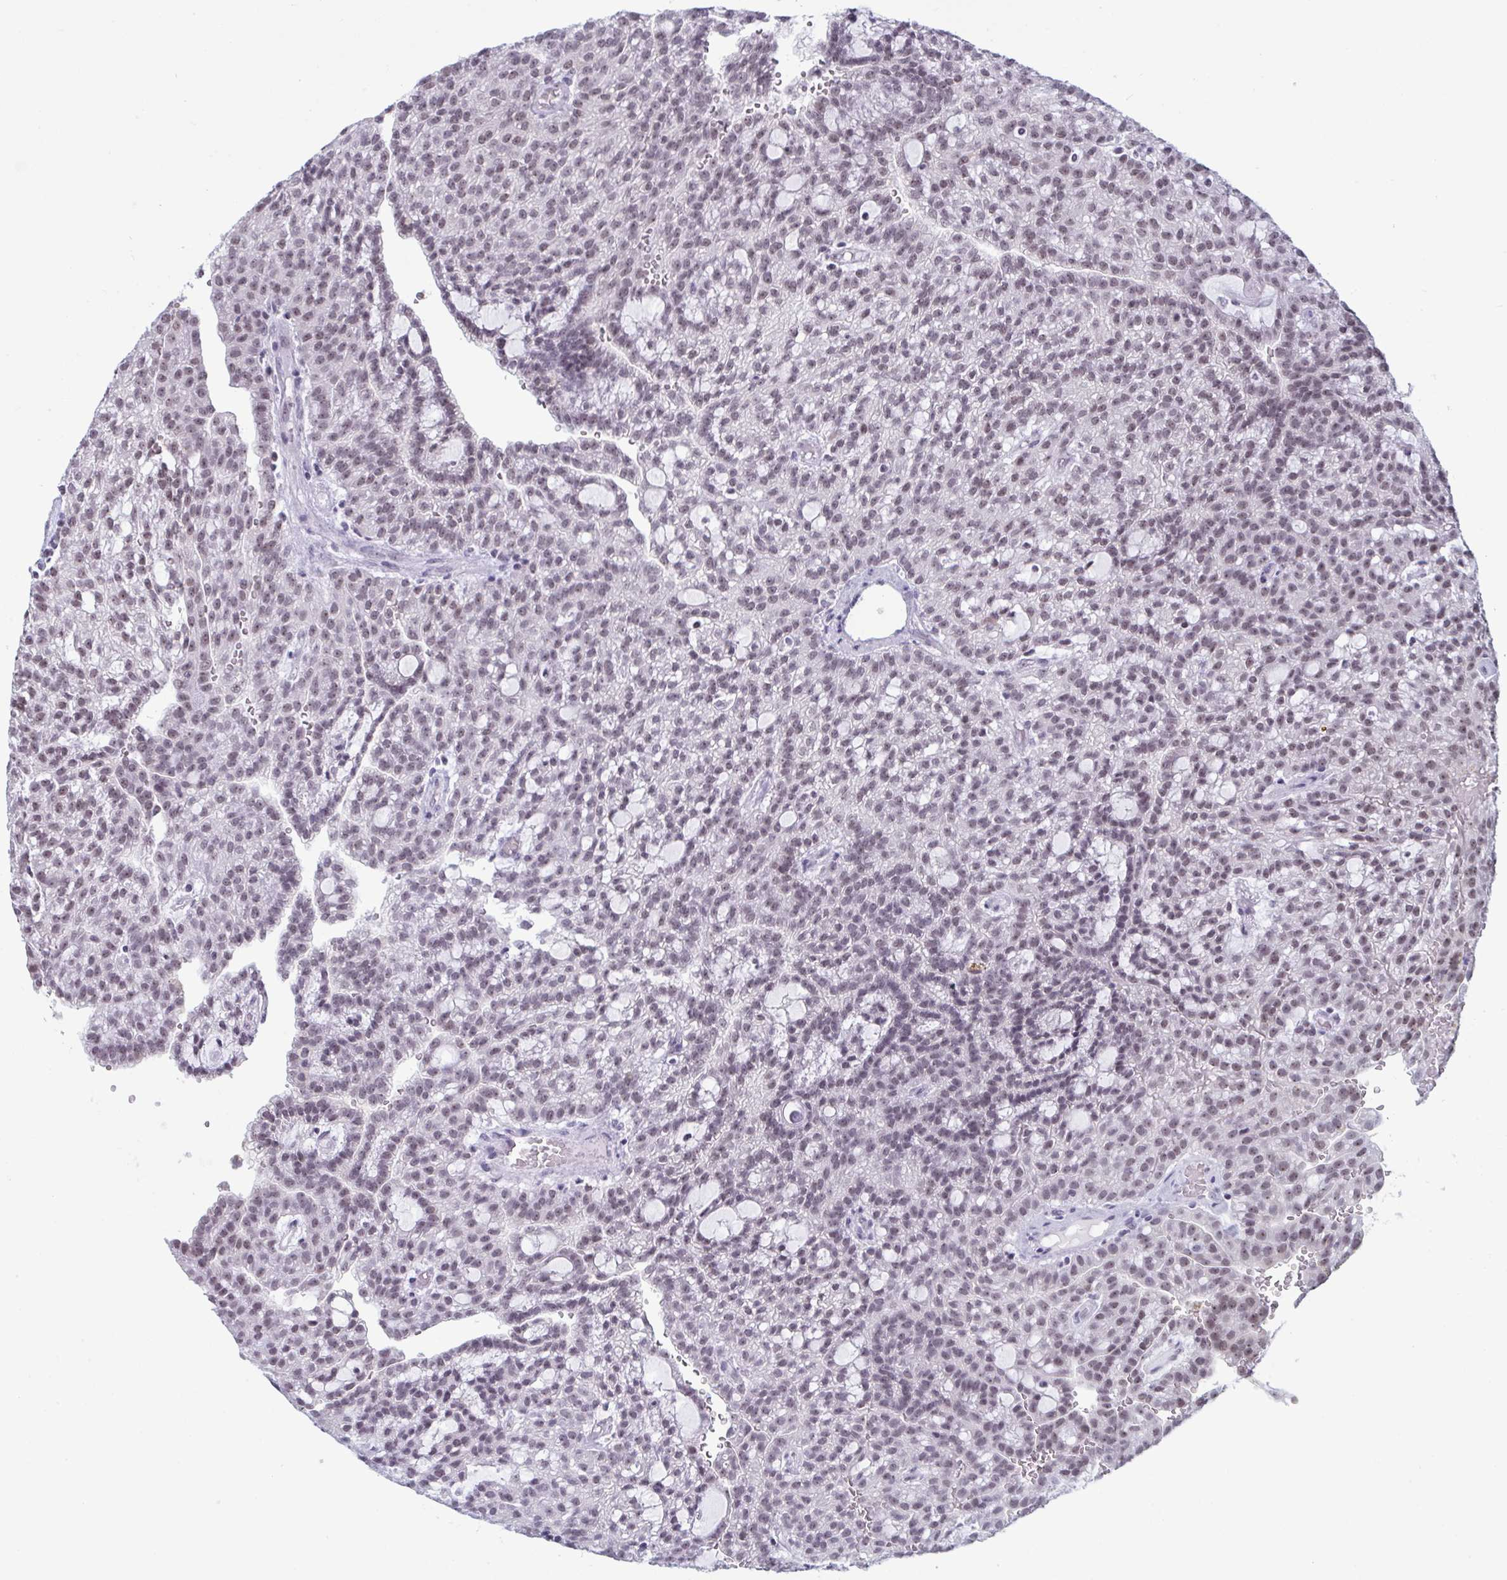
{"staining": {"intensity": "weak", "quantity": "25%-75%", "location": "nuclear"}, "tissue": "renal cancer", "cell_type": "Tumor cells", "image_type": "cancer", "snomed": [{"axis": "morphology", "description": "Adenocarcinoma, NOS"}, {"axis": "topography", "description": "Kidney"}], "caption": "A brown stain highlights weak nuclear staining of a protein in renal cancer tumor cells.", "gene": "TGM6", "patient": {"sex": "male", "age": 63}}